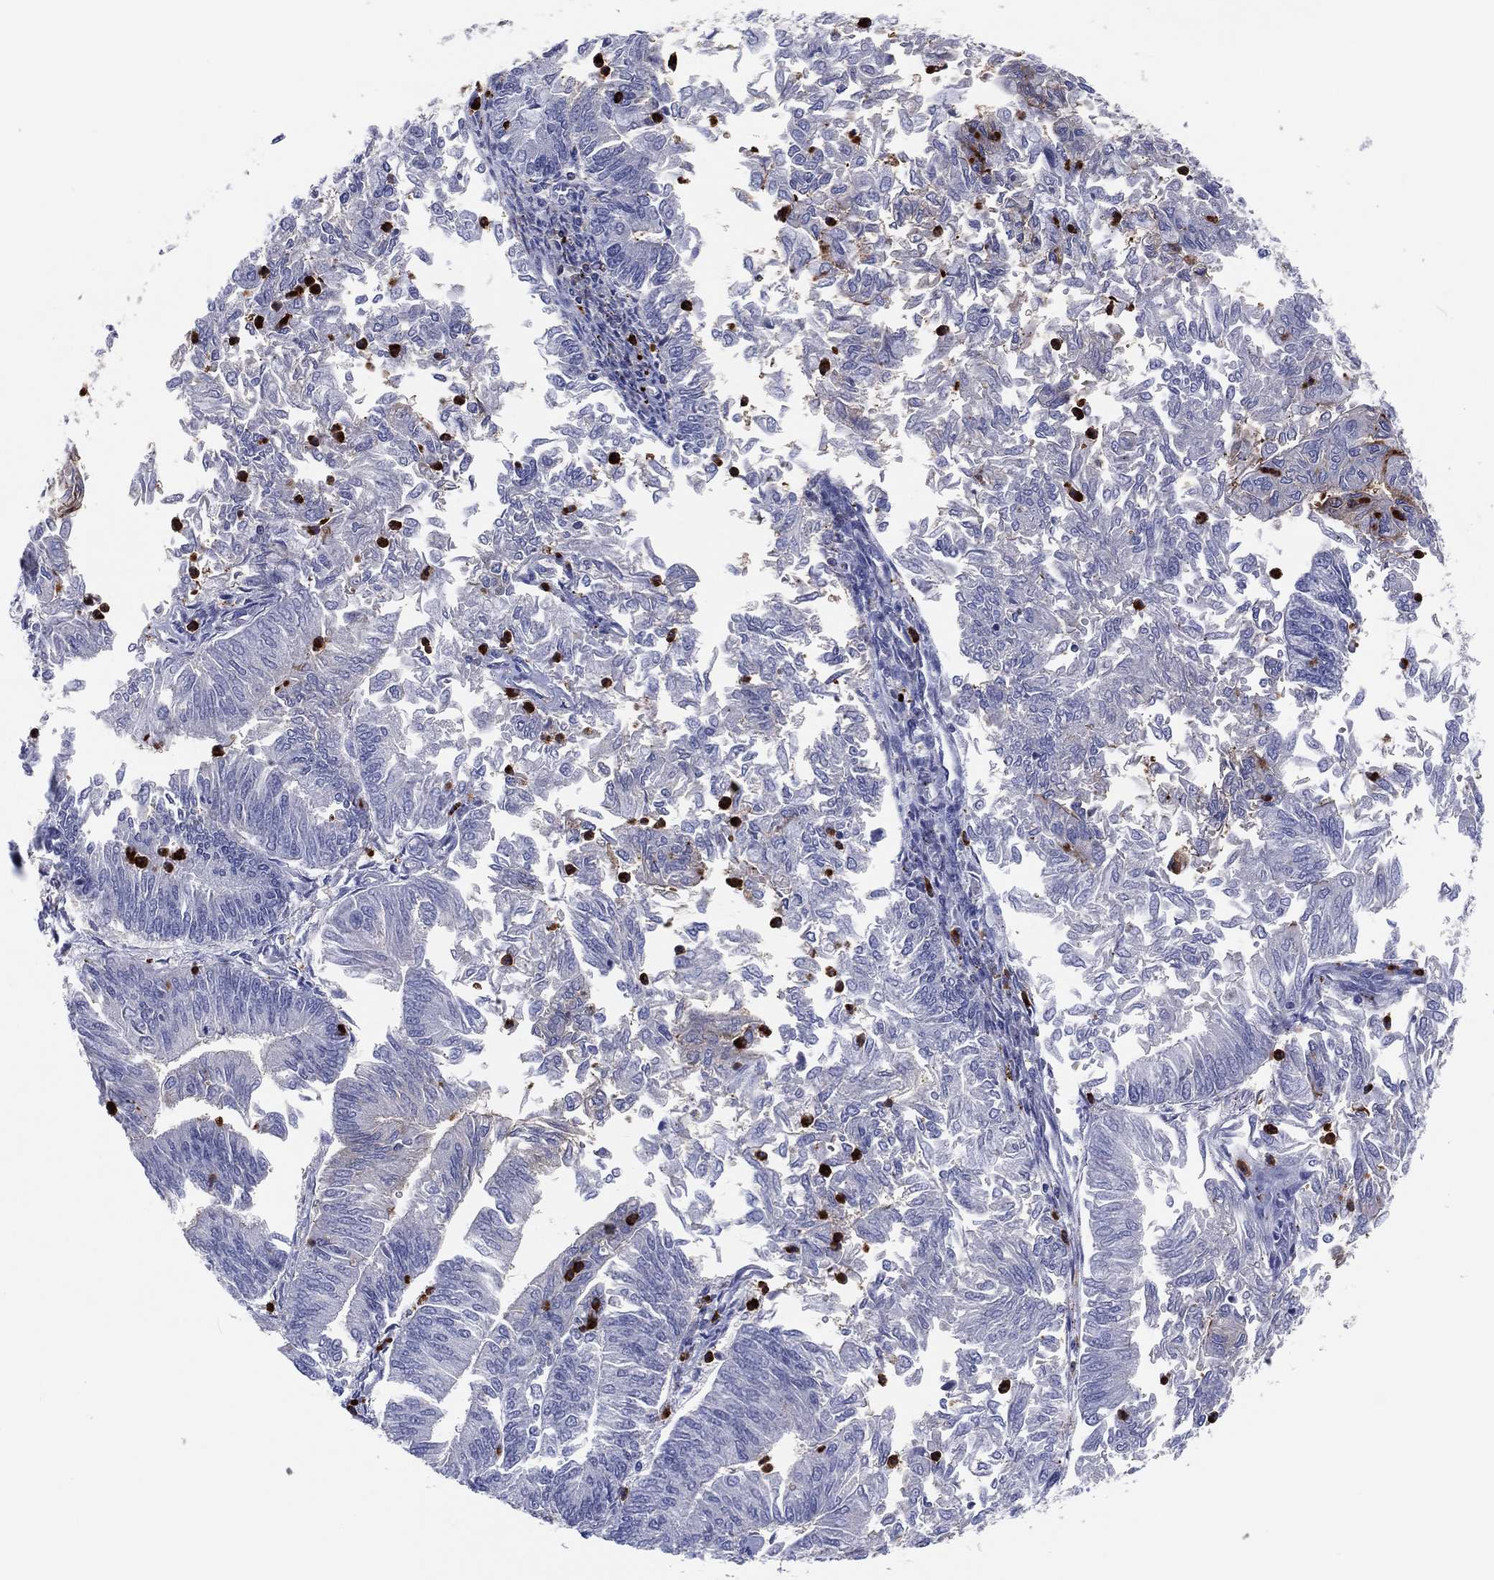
{"staining": {"intensity": "negative", "quantity": "none", "location": "none"}, "tissue": "endometrial cancer", "cell_type": "Tumor cells", "image_type": "cancer", "snomed": [{"axis": "morphology", "description": "Adenocarcinoma, NOS"}, {"axis": "topography", "description": "Endometrium"}], "caption": "DAB (3,3'-diaminobenzidine) immunohistochemical staining of human endometrial cancer (adenocarcinoma) reveals no significant staining in tumor cells.", "gene": "PLAC8", "patient": {"sex": "female", "age": 59}}